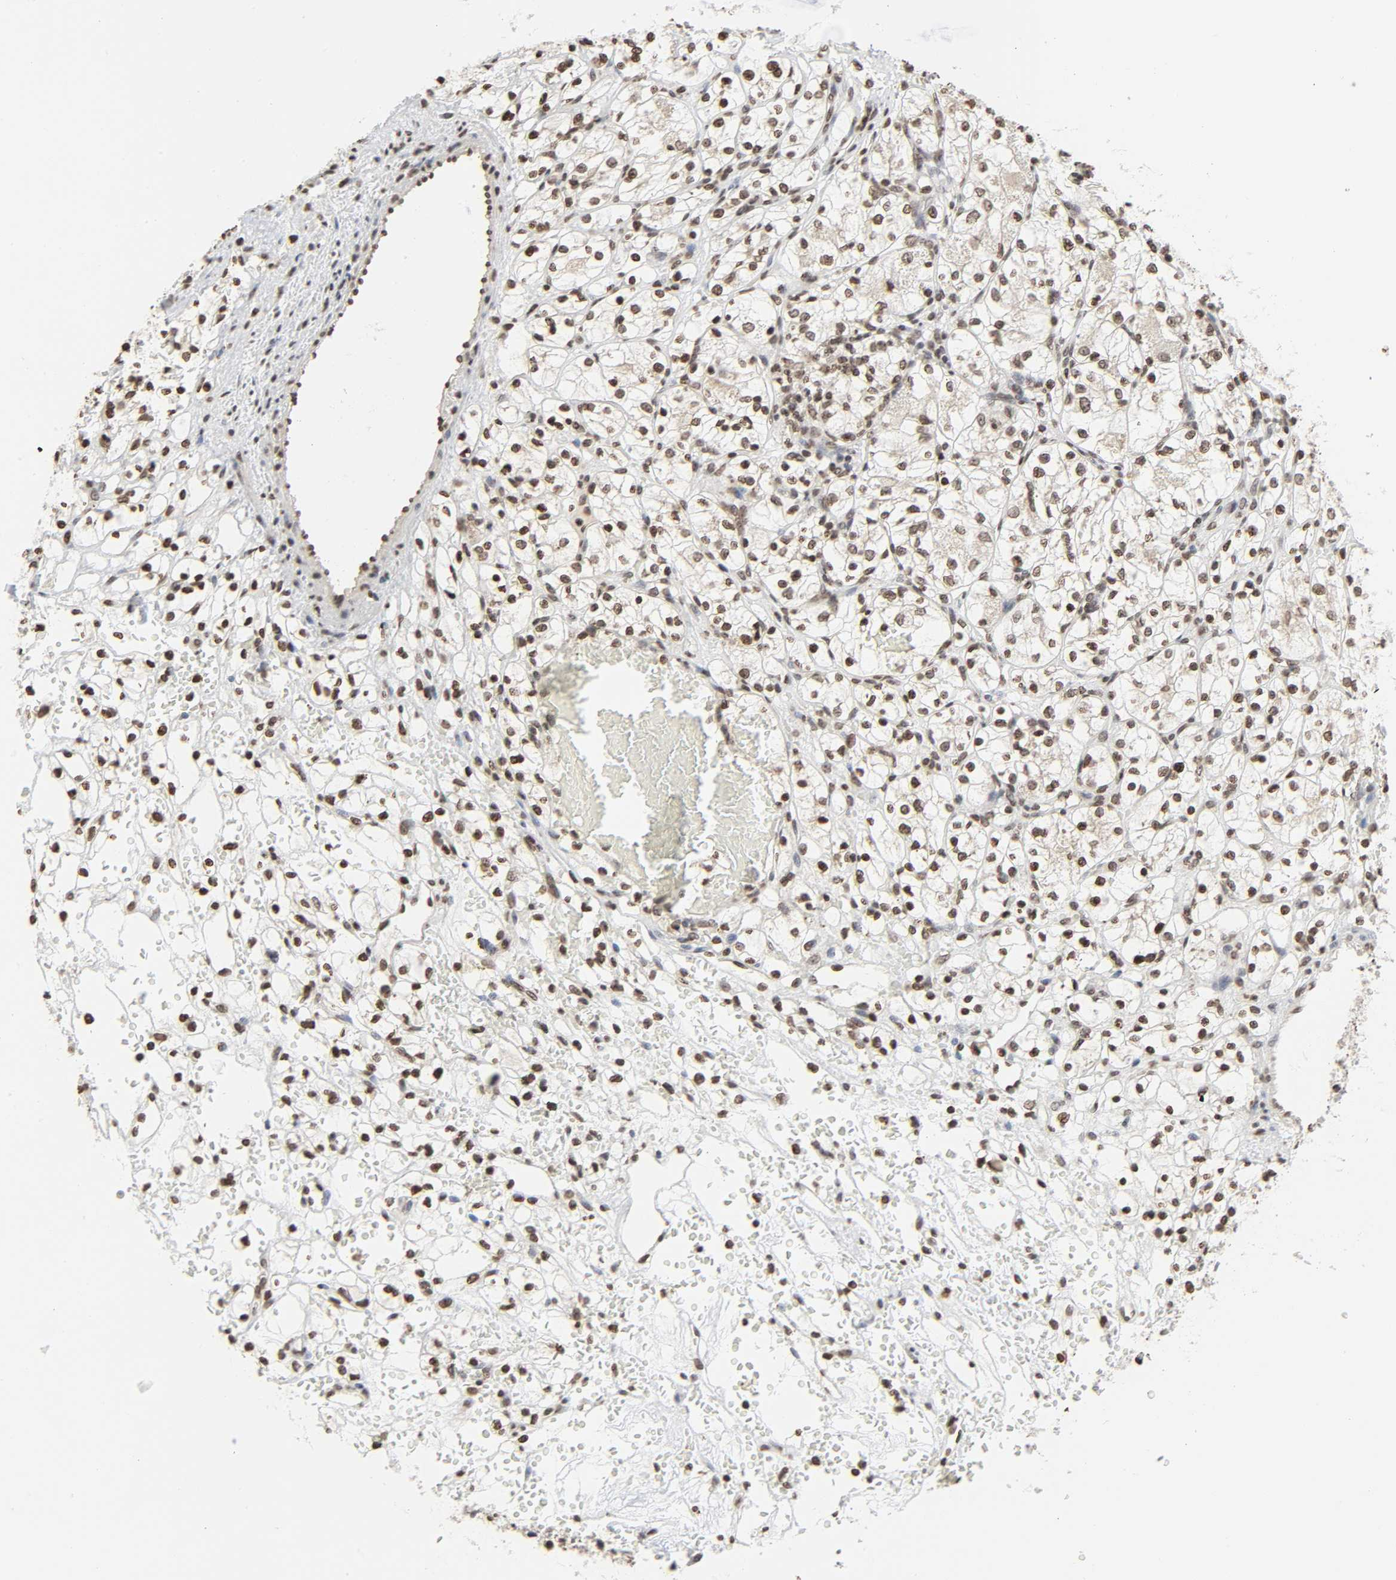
{"staining": {"intensity": "moderate", "quantity": ">75%", "location": "nuclear"}, "tissue": "renal cancer", "cell_type": "Tumor cells", "image_type": "cancer", "snomed": [{"axis": "morphology", "description": "Adenocarcinoma, NOS"}, {"axis": "topography", "description": "Kidney"}], "caption": "An IHC histopathology image of neoplastic tissue is shown. Protein staining in brown shows moderate nuclear positivity in renal cancer (adenocarcinoma) within tumor cells. (DAB (3,3'-diaminobenzidine) = brown stain, brightfield microscopy at high magnification).", "gene": "ELAVL1", "patient": {"sex": "female", "age": 60}}